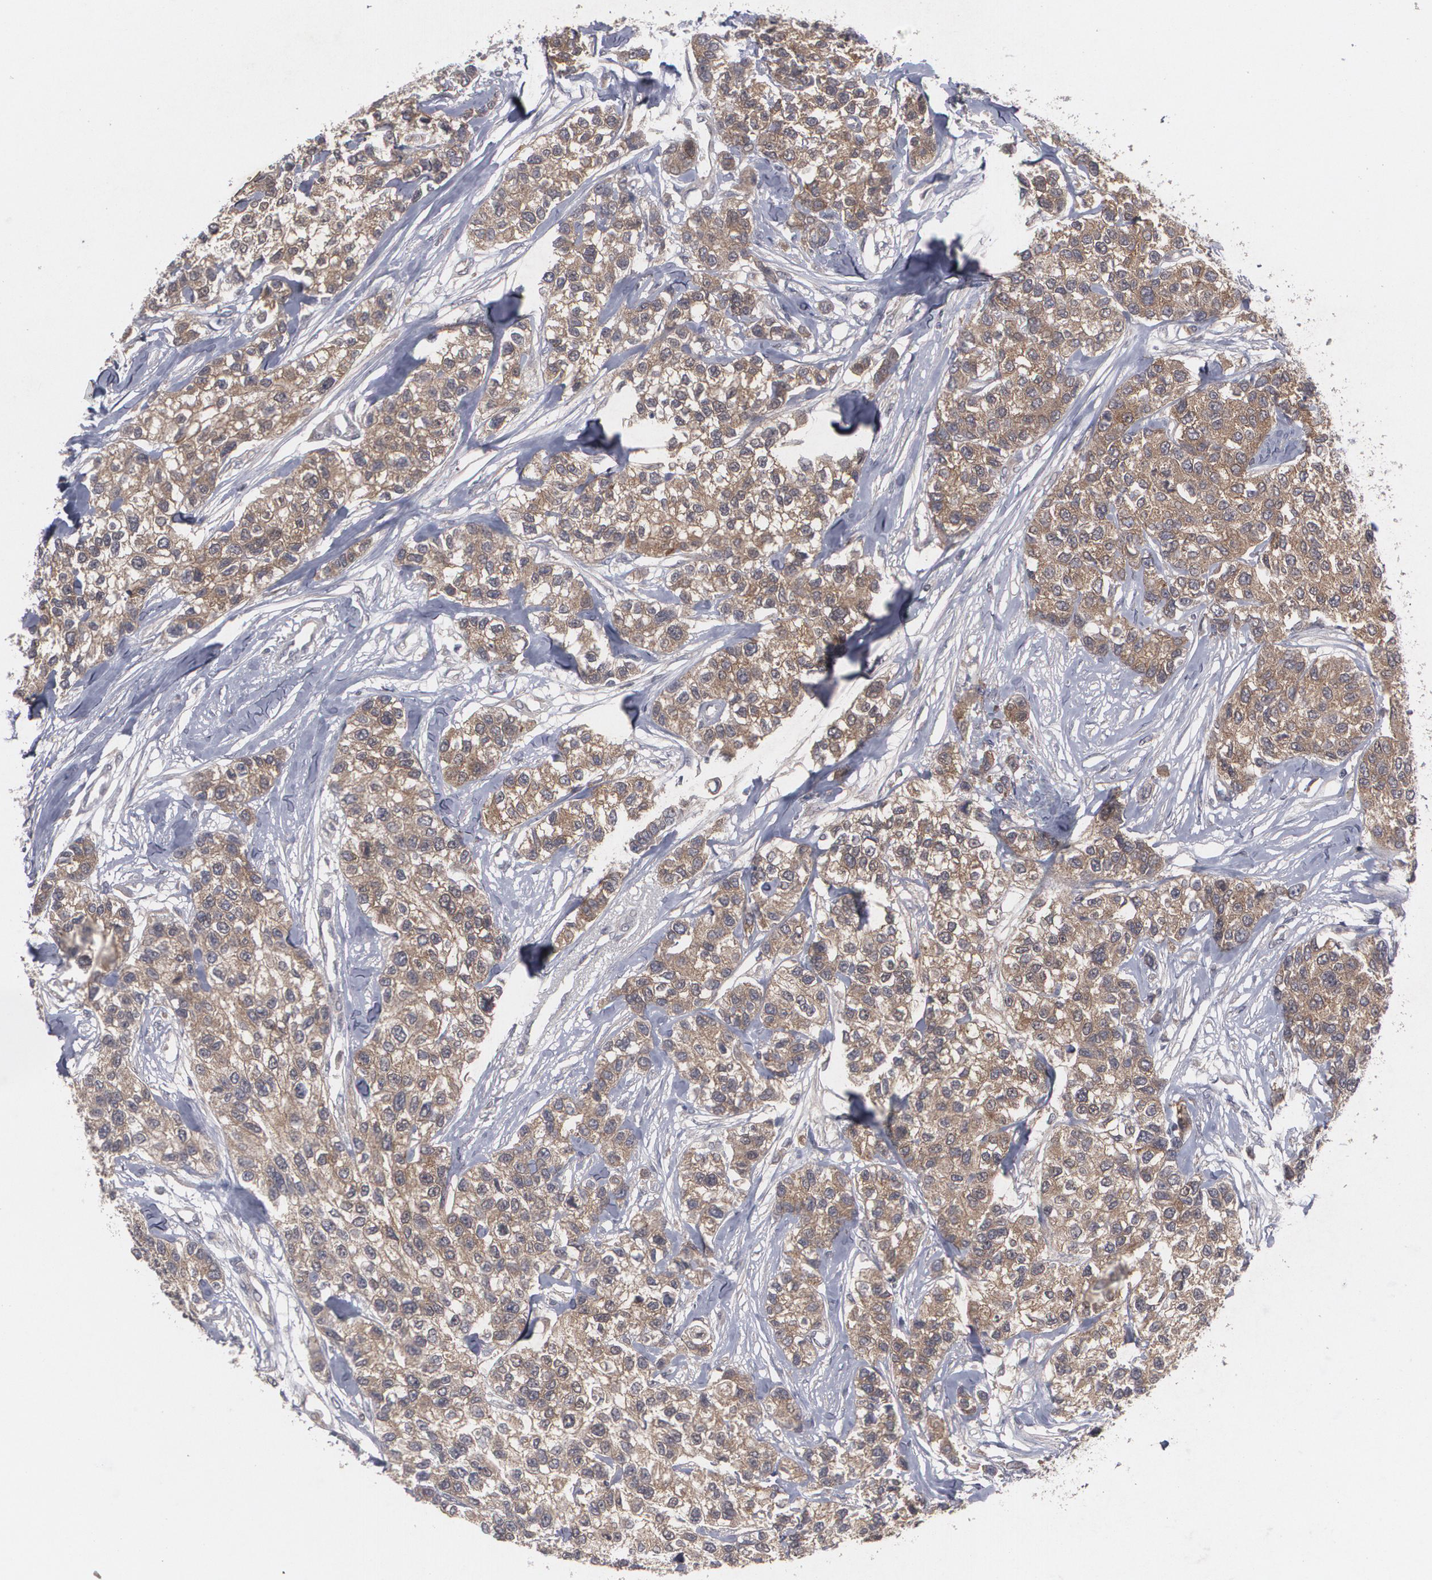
{"staining": {"intensity": "moderate", "quantity": ">75%", "location": "cytoplasmic/membranous"}, "tissue": "breast cancer", "cell_type": "Tumor cells", "image_type": "cancer", "snomed": [{"axis": "morphology", "description": "Duct carcinoma"}, {"axis": "topography", "description": "Breast"}], "caption": "Immunohistochemical staining of human breast cancer demonstrates medium levels of moderate cytoplasmic/membranous protein staining in approximately >75% of tumor cells.", "gene": "HTT", "patient": {"sex": "female", "age": 51}}